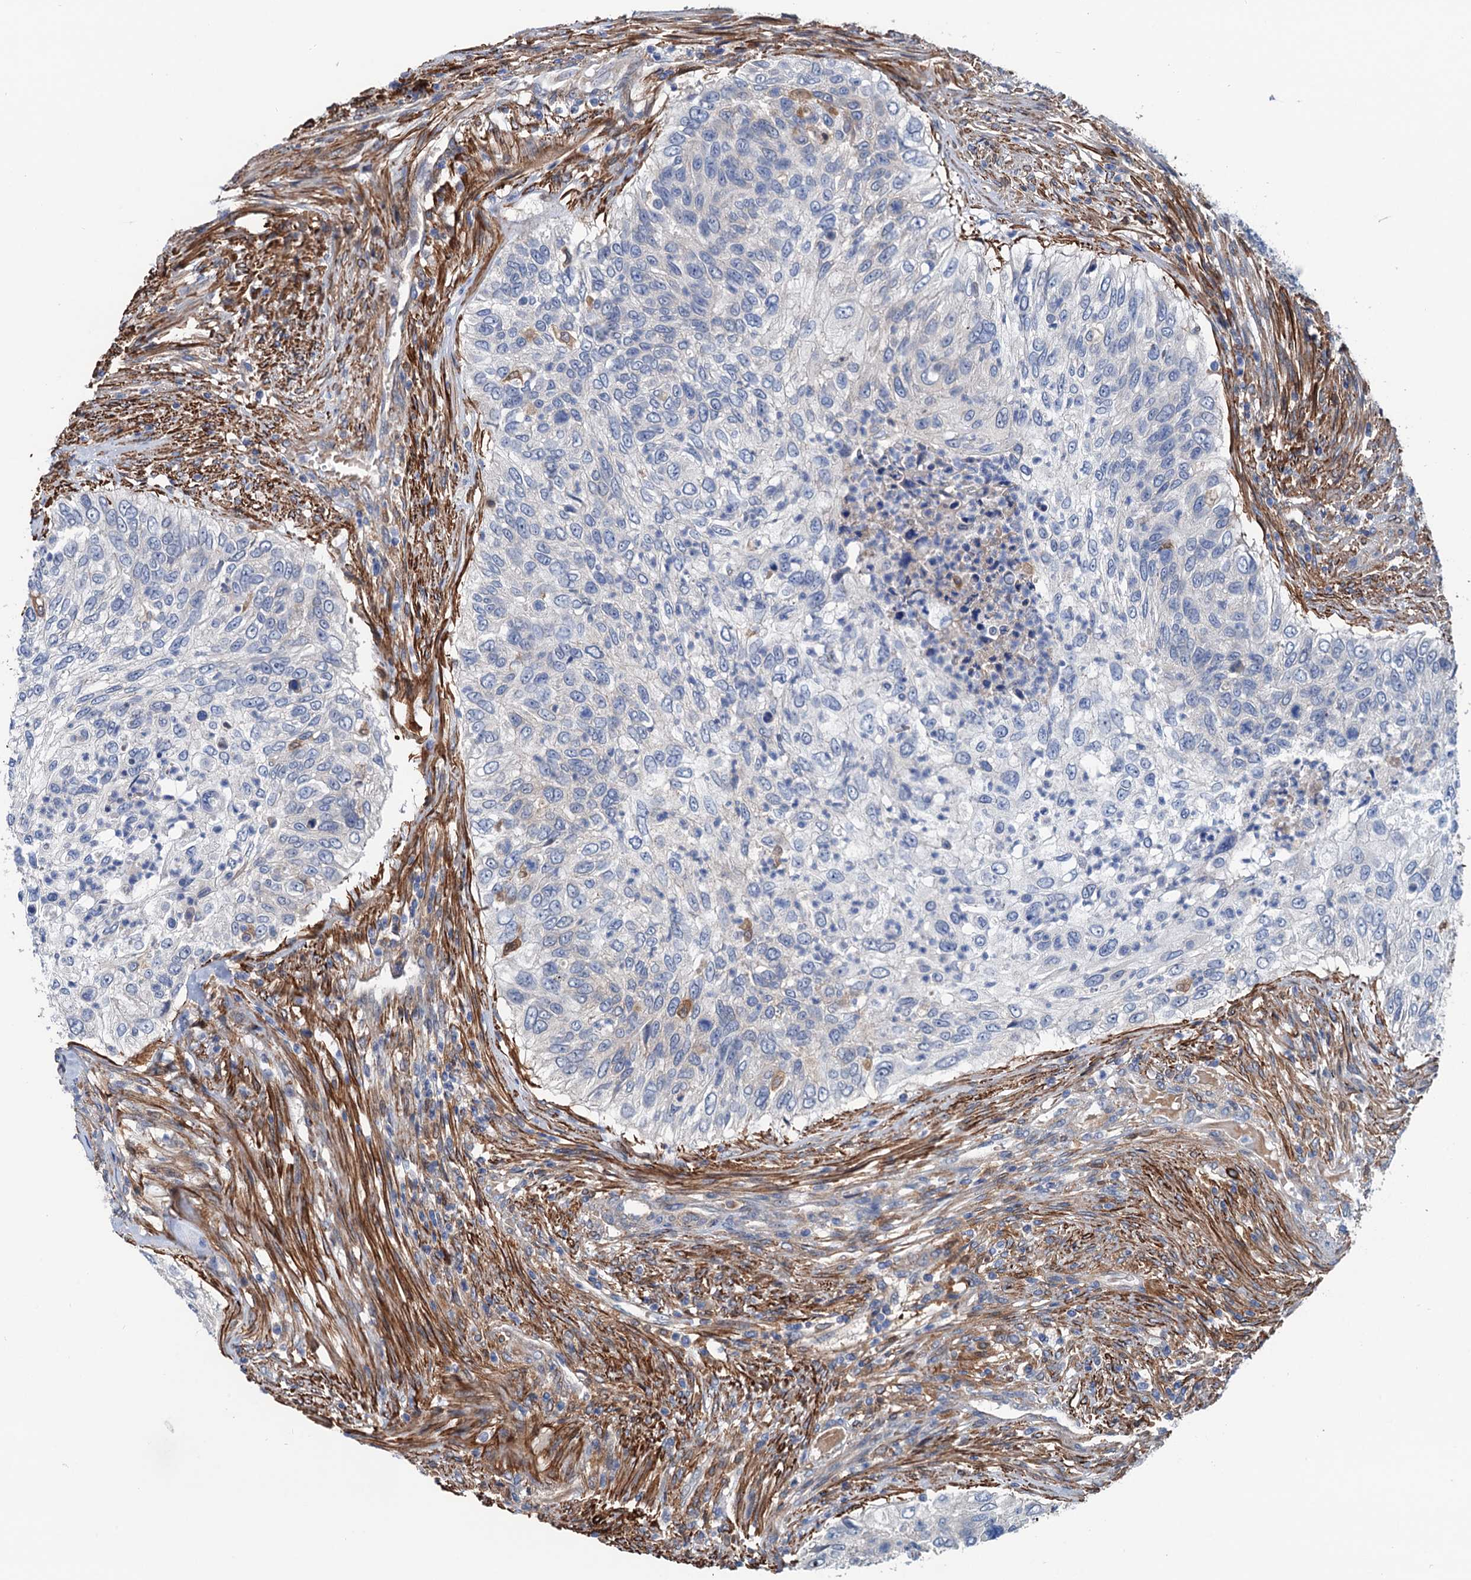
{"staining": {"intensity": "negative", "quantity": "none", "location": "none"}, "tissue": "urothelial cancer", "cell_type": "Tumor cells", "image_type": "cancer", "snomed": [{"axis": "morphology", "description": "Urothelial carcinoma, High grade"}, {"axis": "topography", "description": "Urinary bladder"}], "caption": "This is an immunohistochemistry (IHC) histopathology image of human urothelial carcinoma (high-grade). There is no staining in tumor cells.", "gene": "CSTPP1", "patient": {"sex": "female", "age": 60}}